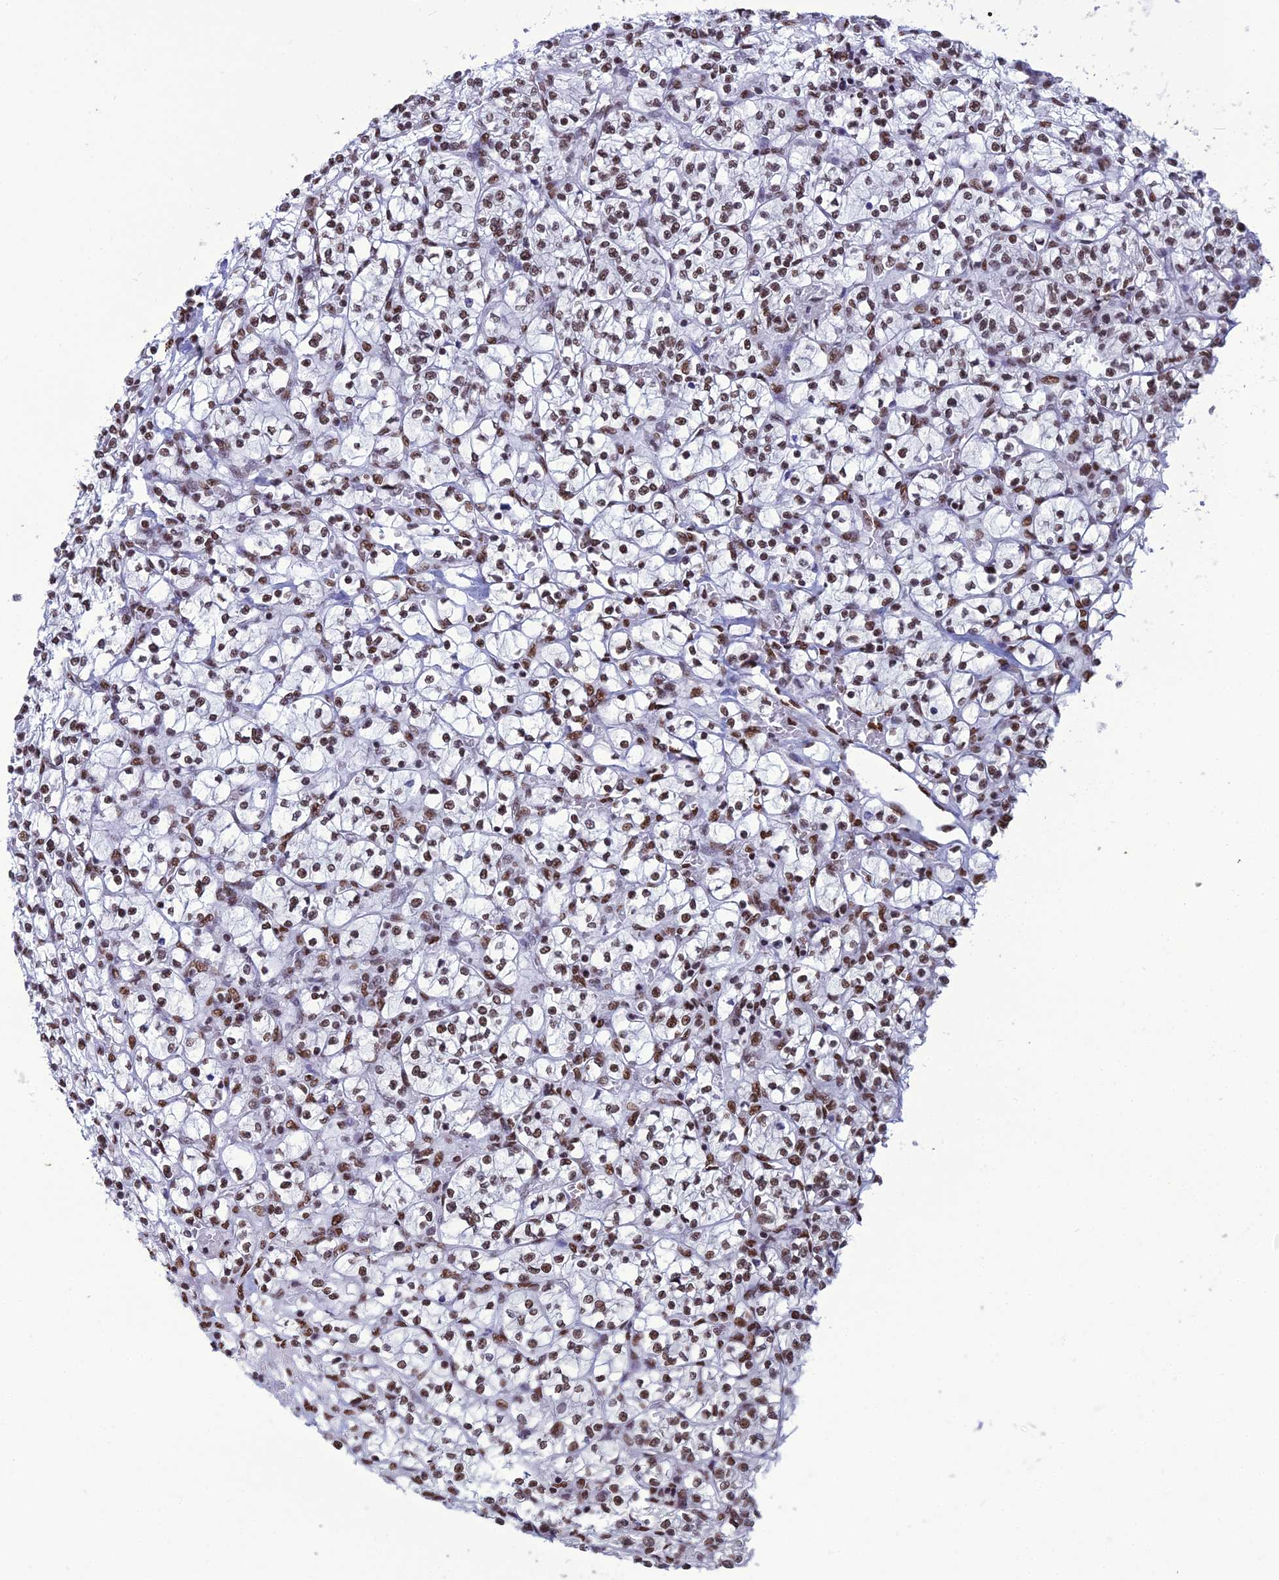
{"staining": {"intensity": "moderate", "quantity": ">75%", "location": "nuclear"}, "tissue": "renal cancer", "cell_type": "Tumor cells", "image_type": "cancer", "snomed": [{"axis": "morphology", "description": "Adenocarcinoma, NOS"}, {"axis": "topography", "description": "Kidney"}], "caption": "IHC of human adenocarcinoma (renal) reveals medium levels of moderate nuclear expression in approximately >75% of tumor cells.", "gene": "PRAMEF12", "patient": {"sex": "female", "age": 64}}